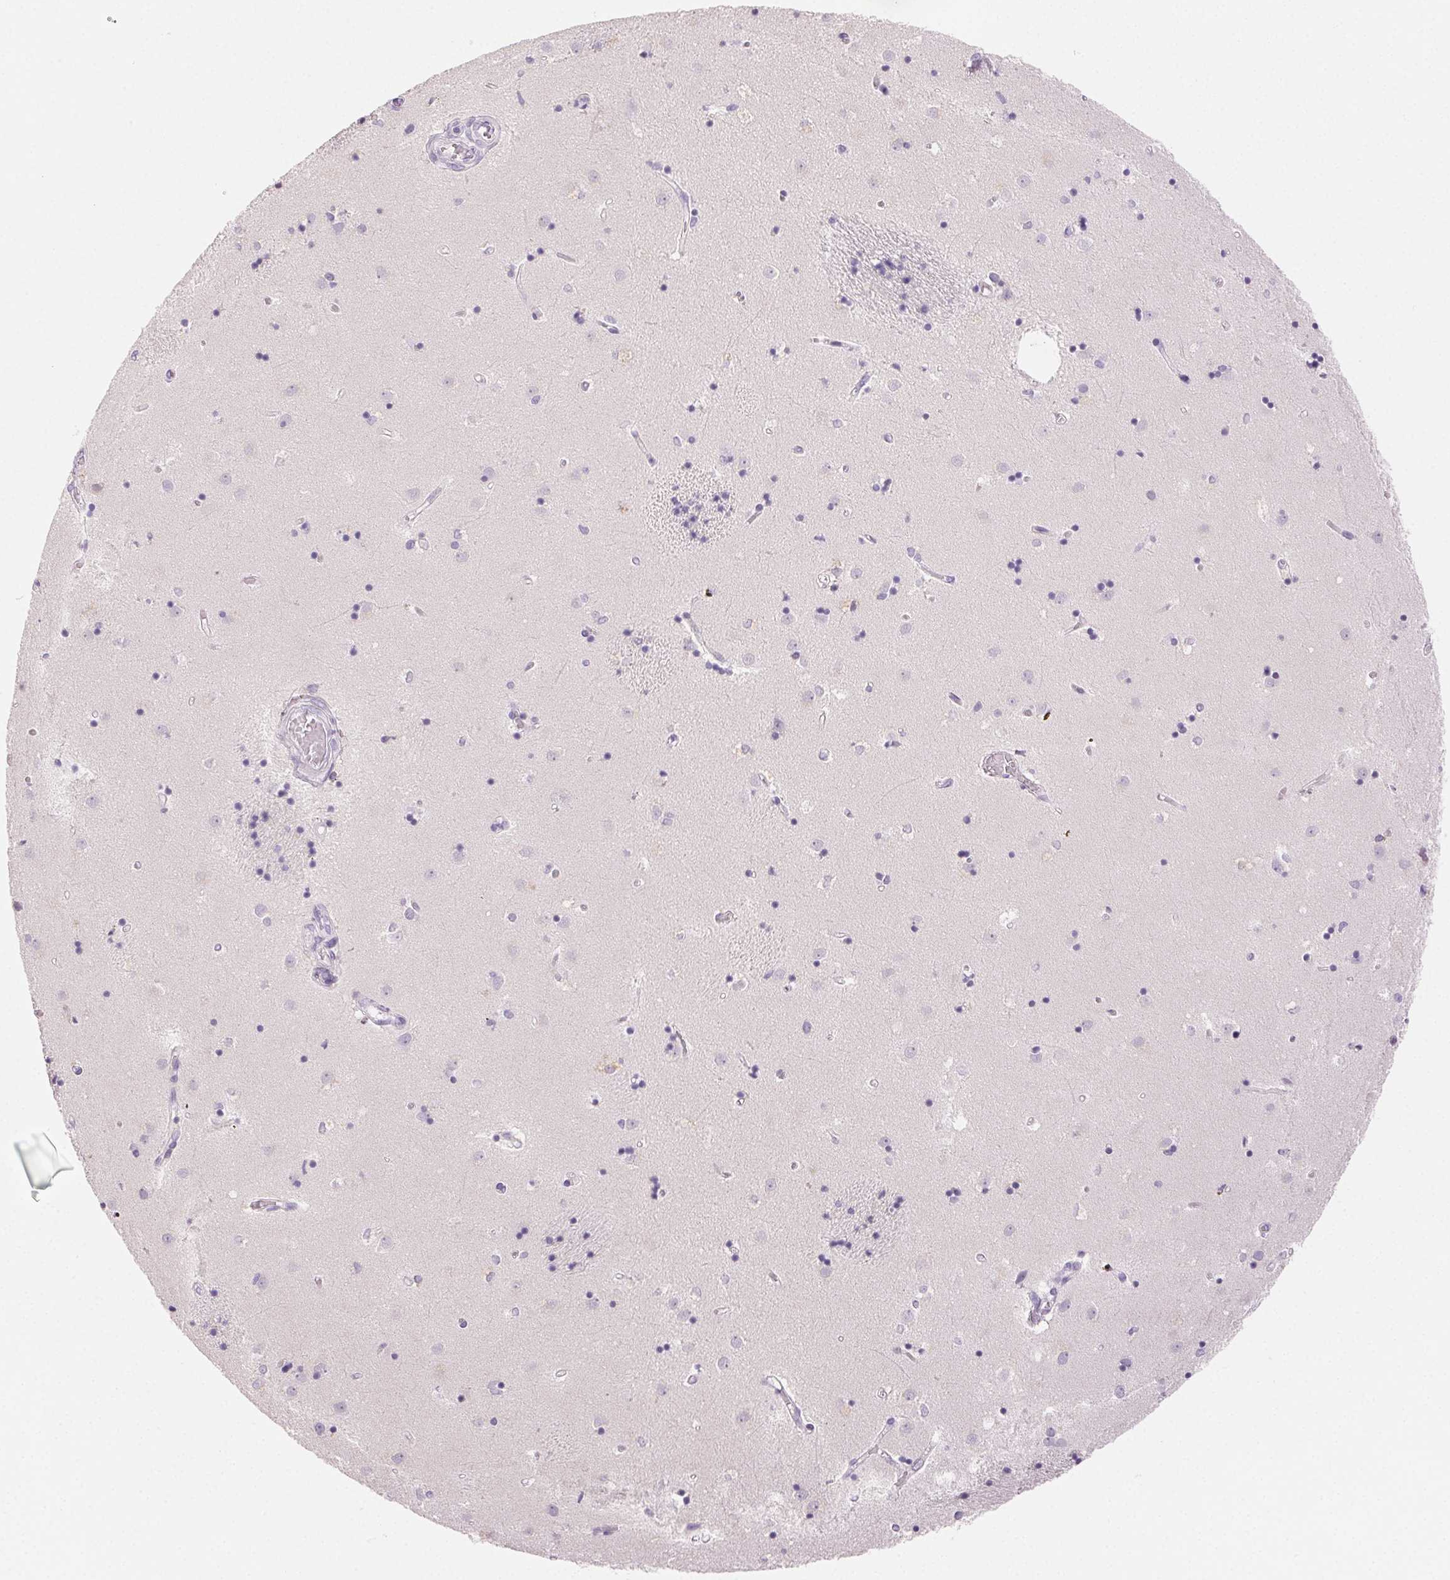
{"staining": {"intensity": "negative", "quantity": "none", "location": "none"}, "tissue": "caudate", "cell_type": "Glial cells", "image_type": "normal", "snomed": [{"axis": "morphology", "description": "Normal tissue, NOS"}, {"axis": "topography", "description": "Lateral ventricle wall"}], "caption": "Immunohistochemistry of normal human caudate displays no staining in glial cells.", "gene": "BPIFB2", "patient": {"sex": "male", "age": 54}}